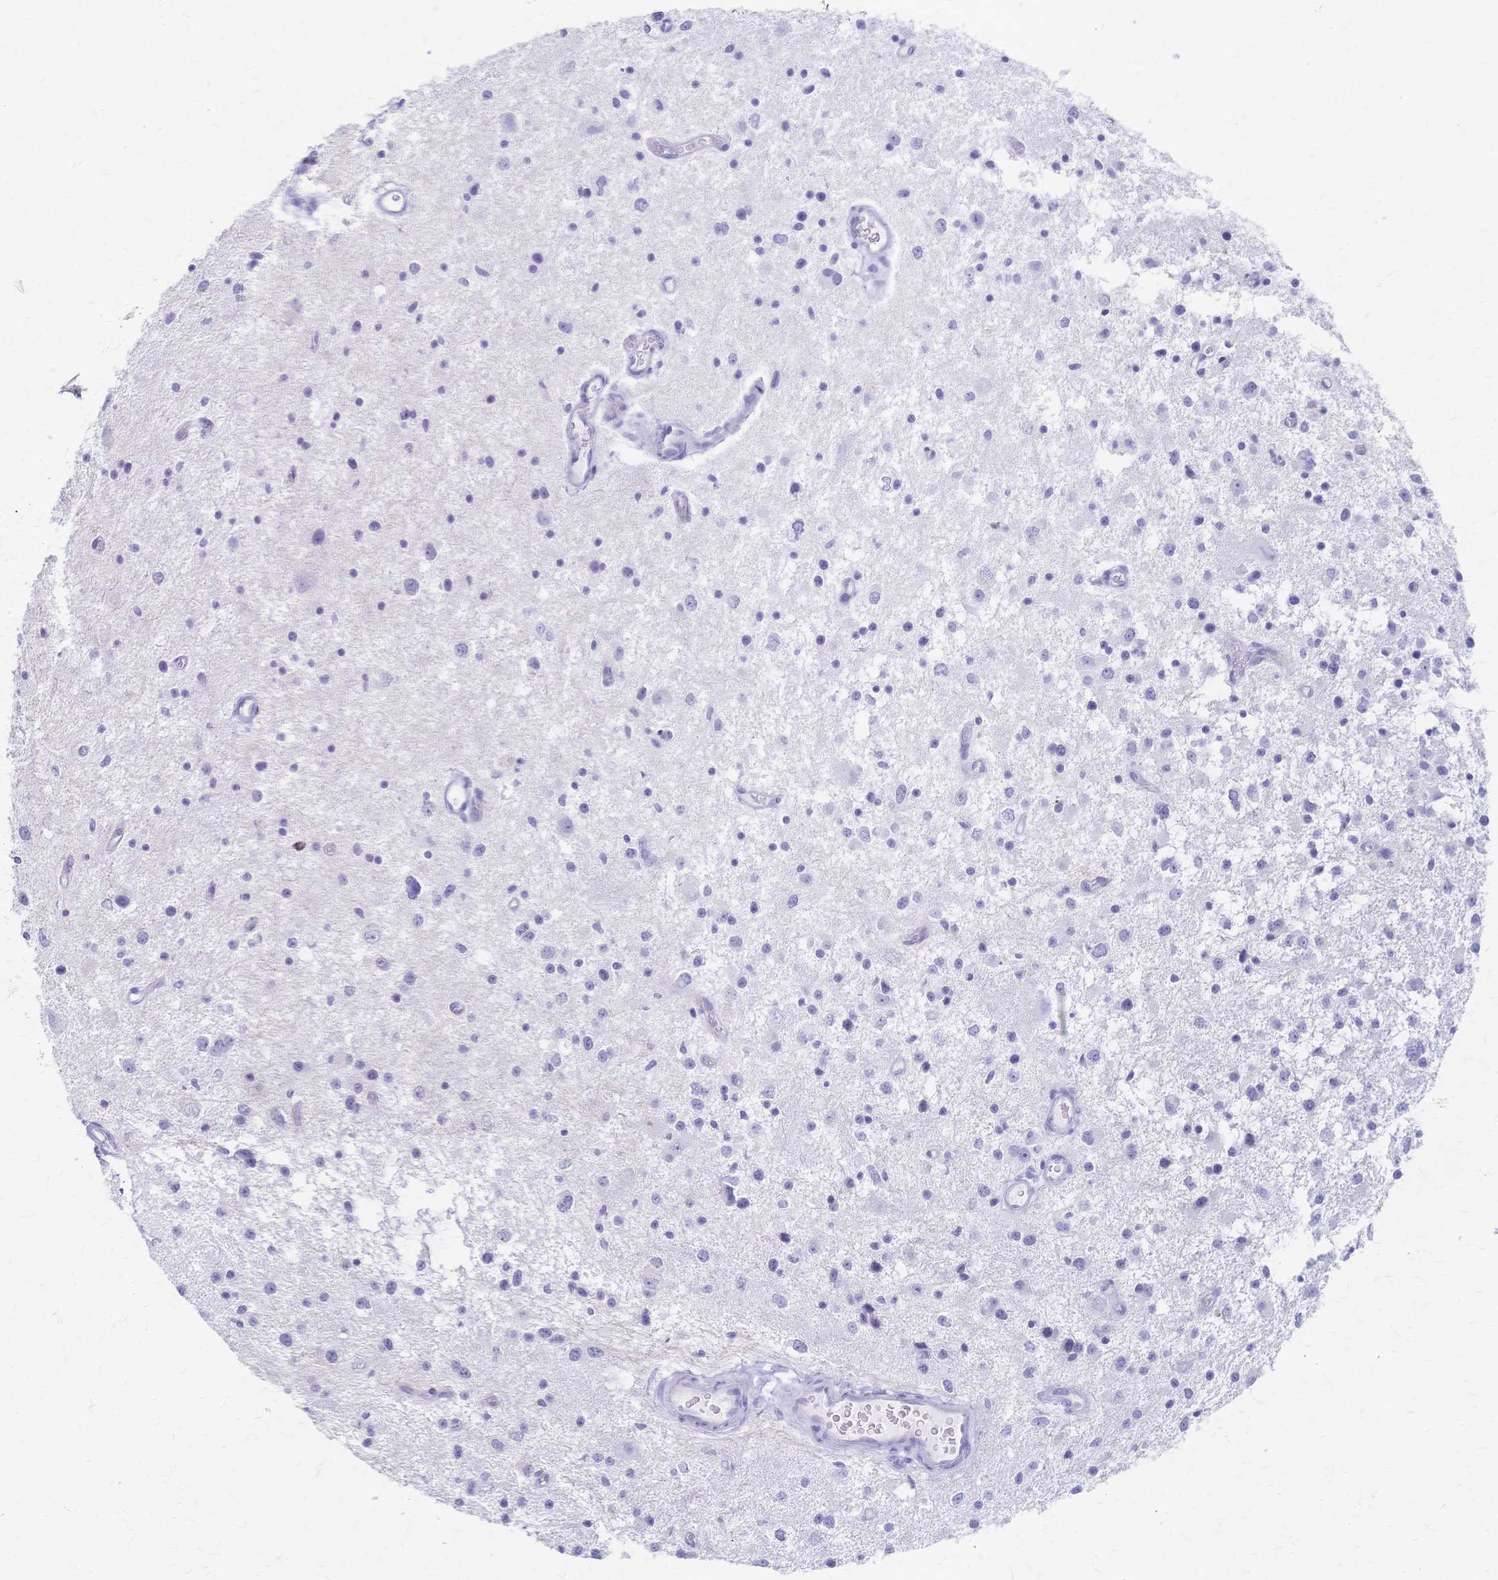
{"staining": {"intensity": "negative", "quantity": "none", "location": "none"}, "tissue": "glioma", "cell_type": "Tumor cells", "image_type": "cancer", "snomed": [{"axis": "morphology", "description": "Glioma, malignant, Low grade"}, {"axis": "topography", "description": "Brain"}], "caption": "Tumor cells are negative for brown protein staining in glioma.", "gene": "CYB5A", "patient": {"sex": "male", "age": 43}}